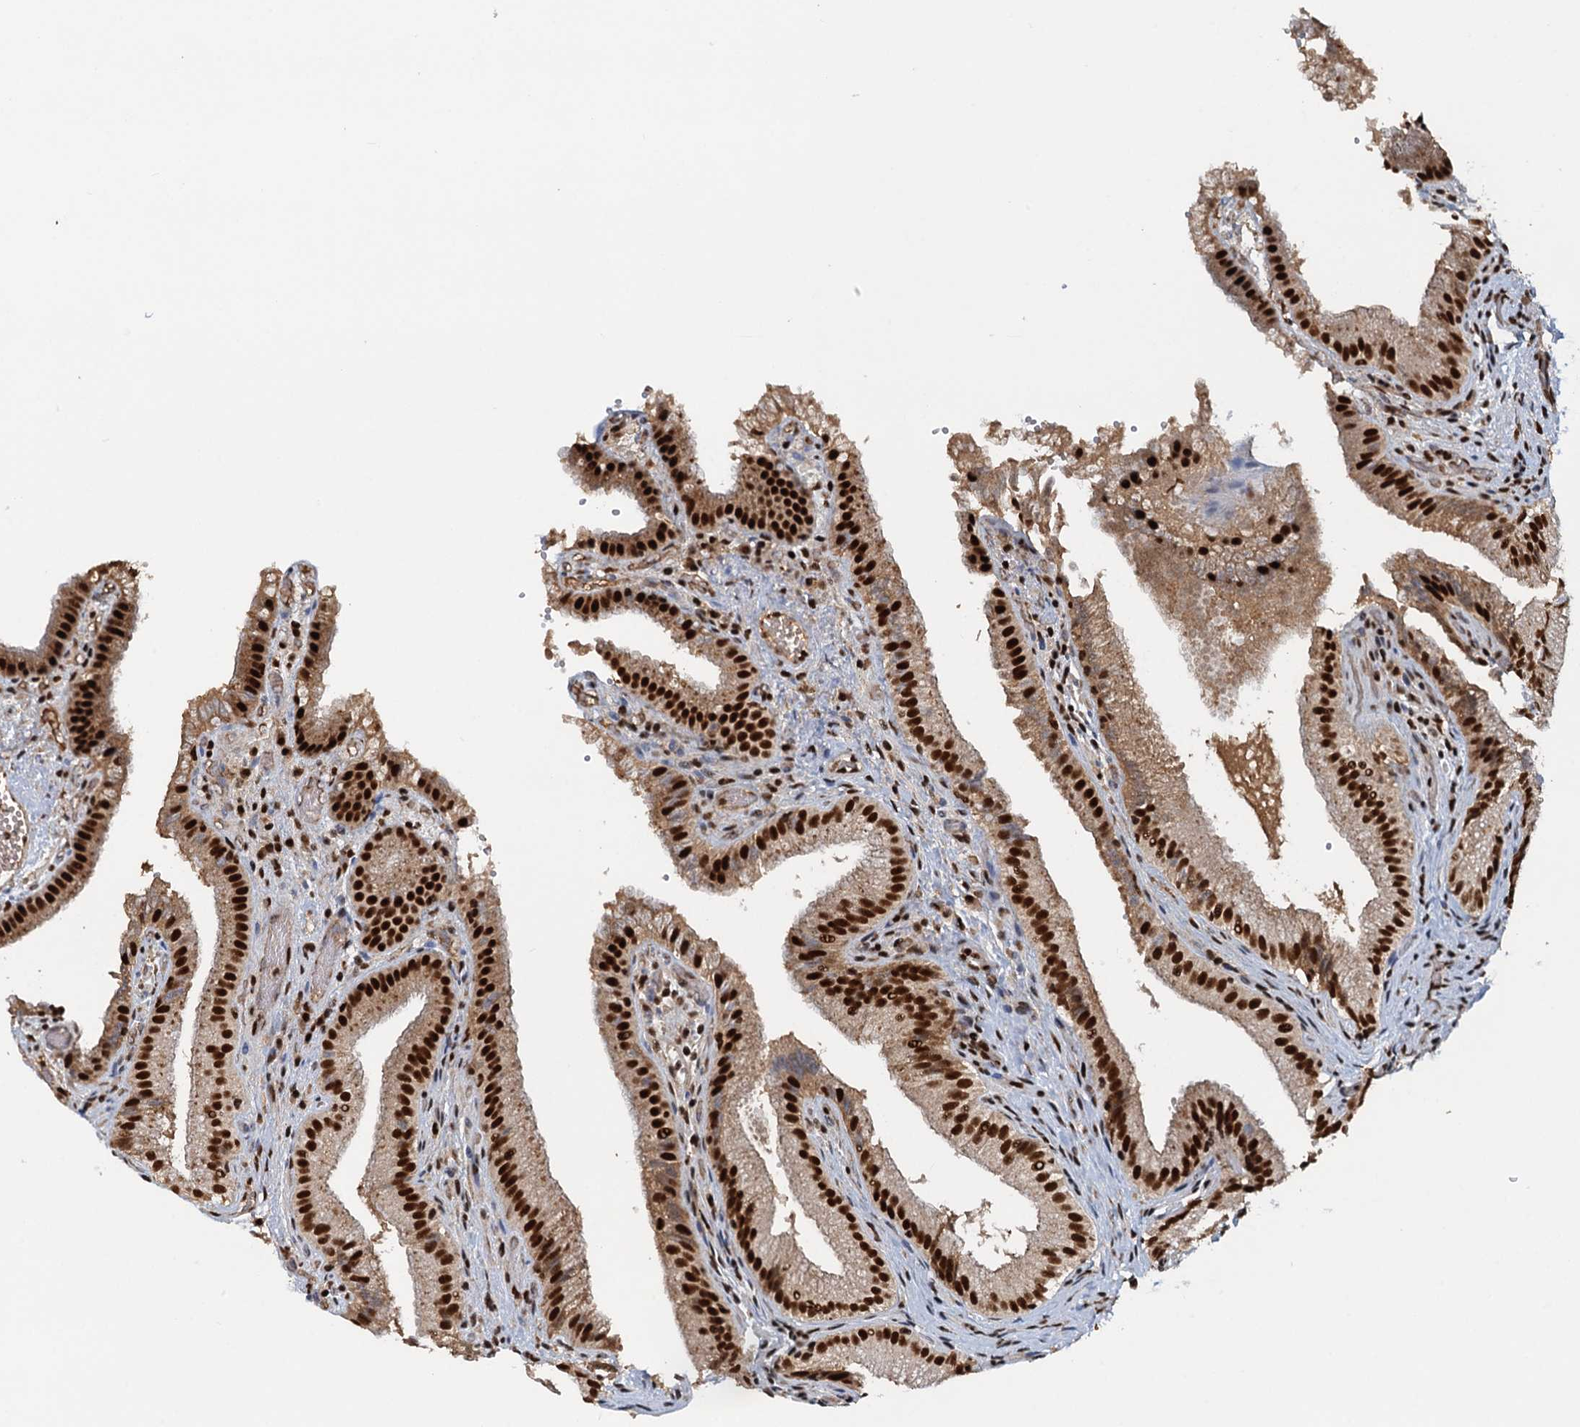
{"staining": {"intensity": "strong", "quantity": ">75%", "location": "nuclear"}, "tissue": "gallbladder", "cell_type": "Glandular cells", "image_type": "normal", "snomed": [{"axis": "morphology", "description": "Normal tissue, NOS"}, {"axis": "topography", "description": "Gallbladder"}], "caption": "Immunohistochemical staining of normal human gallbladder shows strong nuclear protein staining in about >75% of glandular cells. Using DAB (brown) and hematoxylin (blue) stains, captured at high magnification using brightfield microscopy.", "gene": "ZC3H18", "patient": {"sex": "female", "age": 30}}